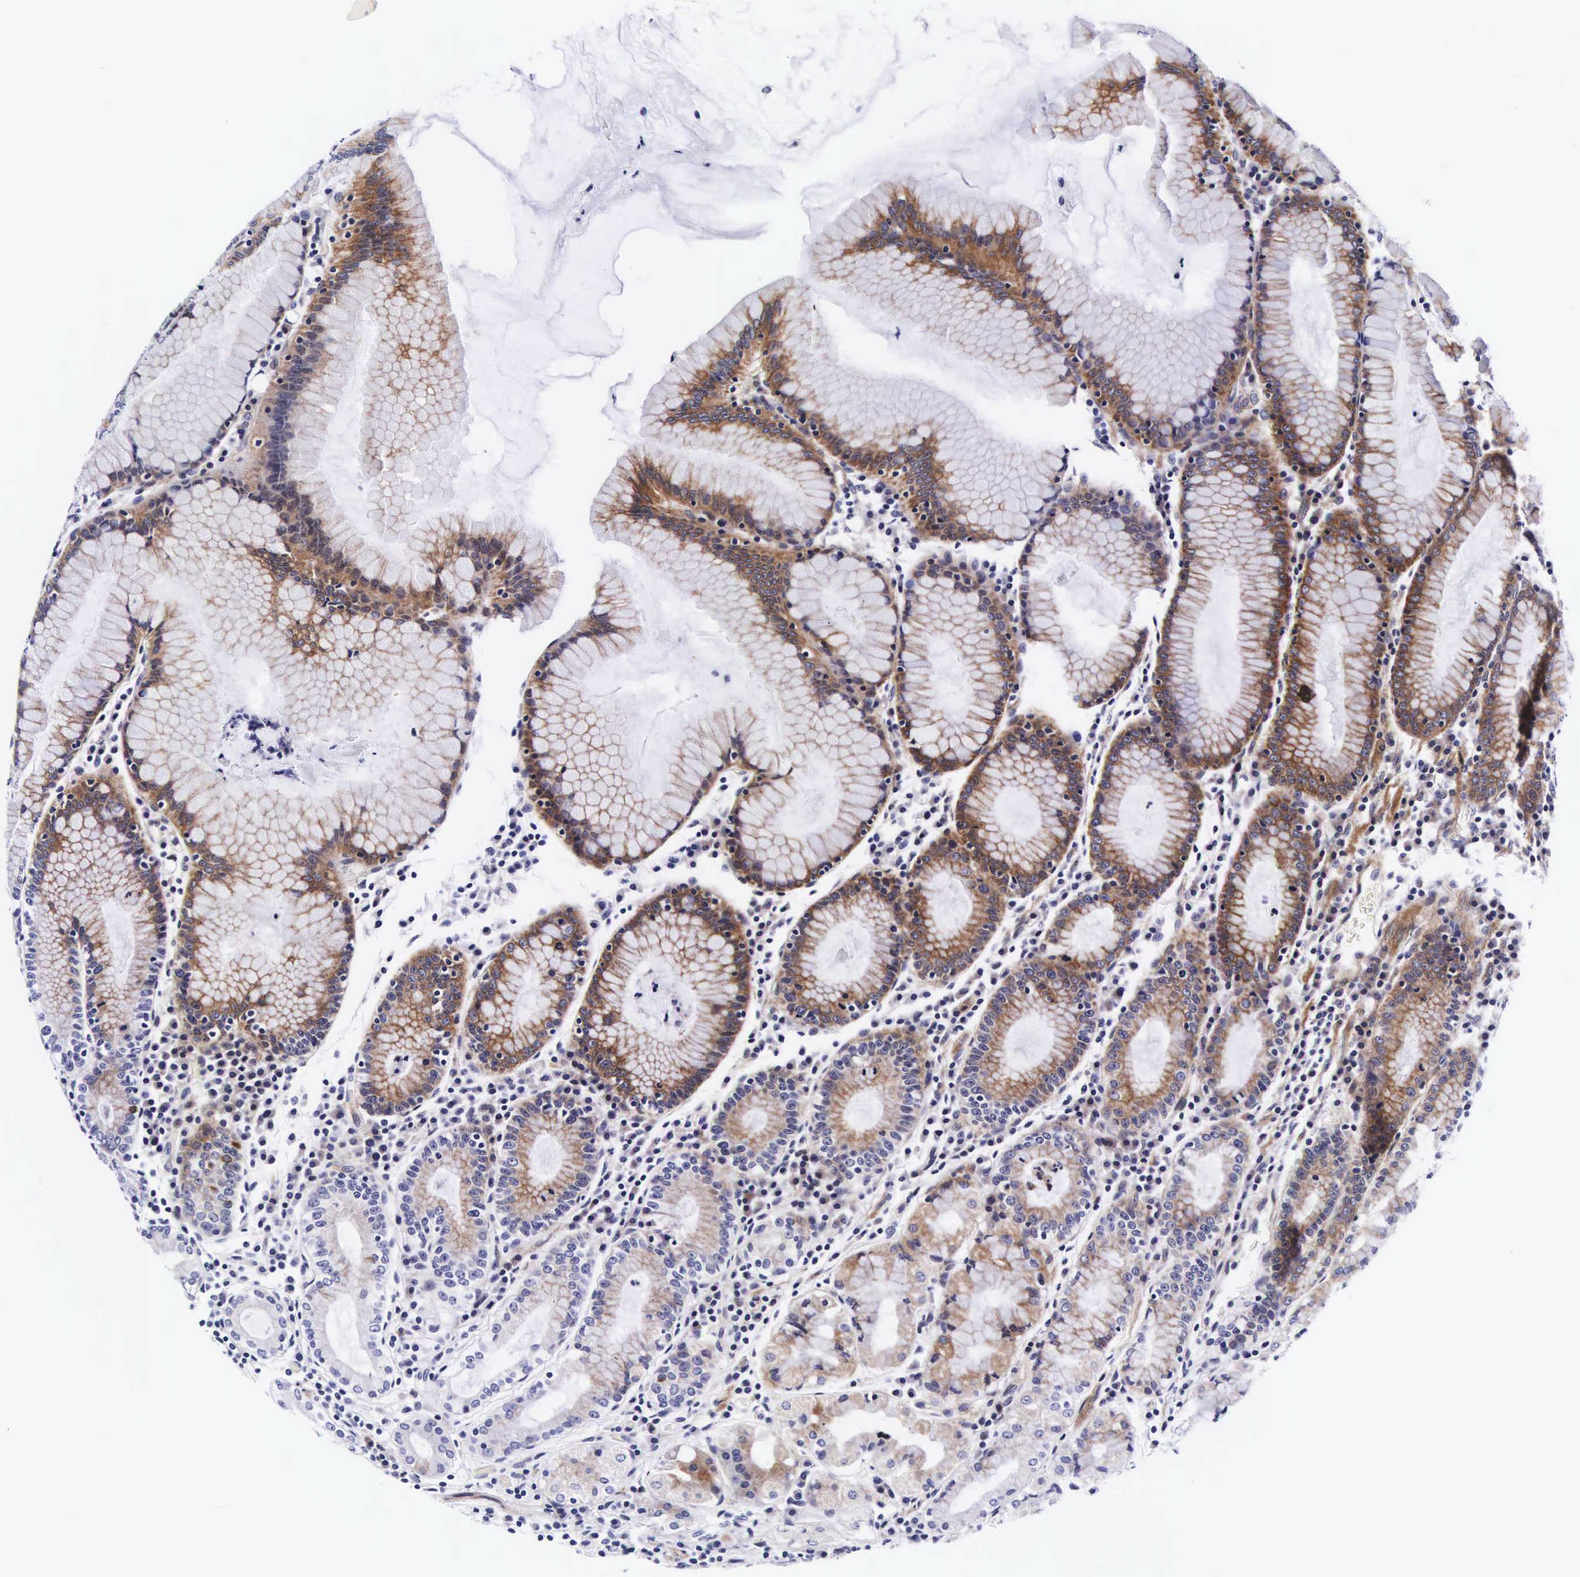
{"staining": {"intensity": "moderate", "quantity": ">75%", "location": "cytoplasmic/membranous"}, "tissue": "stomach", "cell_type": "Glandular cells", "image_type": "normal", "snomed": [{"axis": "morphology", "description": "Normal tissue, NOS"}, {"axis": "topography", "description": "Stomach, lower"}], "caption": "Immunohistochemistry (IHC) photomicrograph of normal stomach: stomach stained using immunohistochemistry exhibits medium levels of moderate protein expression localized specifically in the cytoplasmic/membranous of glandular cells, appearing as a cytoplasmic/membranous brown color.", "gene": "UPRT", "patient": {"sex": "female", "age": 43}}